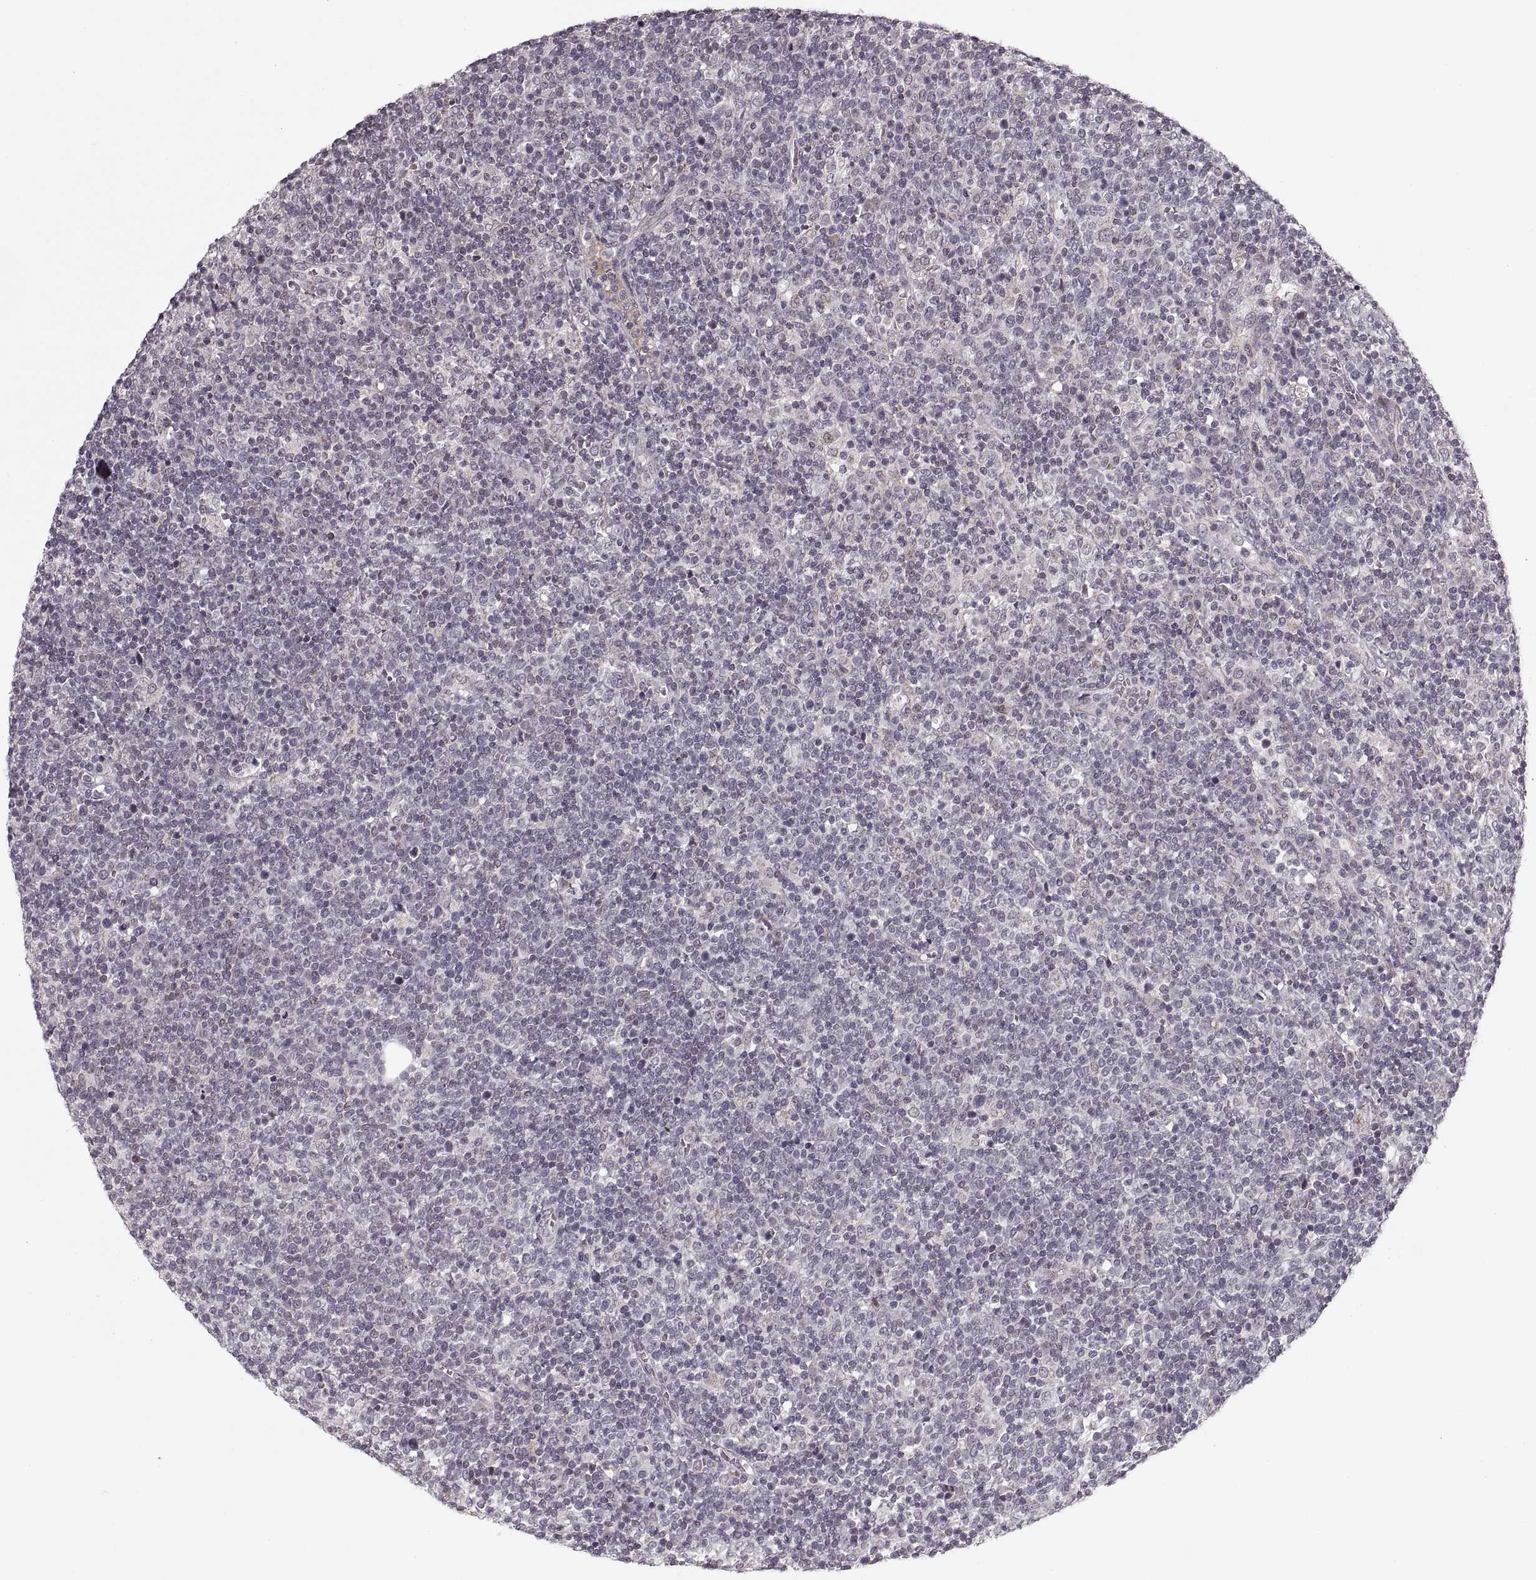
{"staining": {"intensity": "negative", "quantity": "none", "location": "none"}, "tissue": "lymphoma", "cell_type": "Tumor cells", "image_type": "cancer", "snomed": [{"axis": "morphology", "description": "Malignant lymphoma, non-Hodgkin's type, High grade"}, {"axis": "topography", "description": "Lymph node"}], "caption": "Immunohistochemistry (IHC) photomicrograph of human malignant lymphoma, non-Hodgkin's type (high-grade) stained for a protein (brown), which shows no expression in tumor cells.", "gene": "ASIC3", "patient": {"sex": "male", "age": 61}}